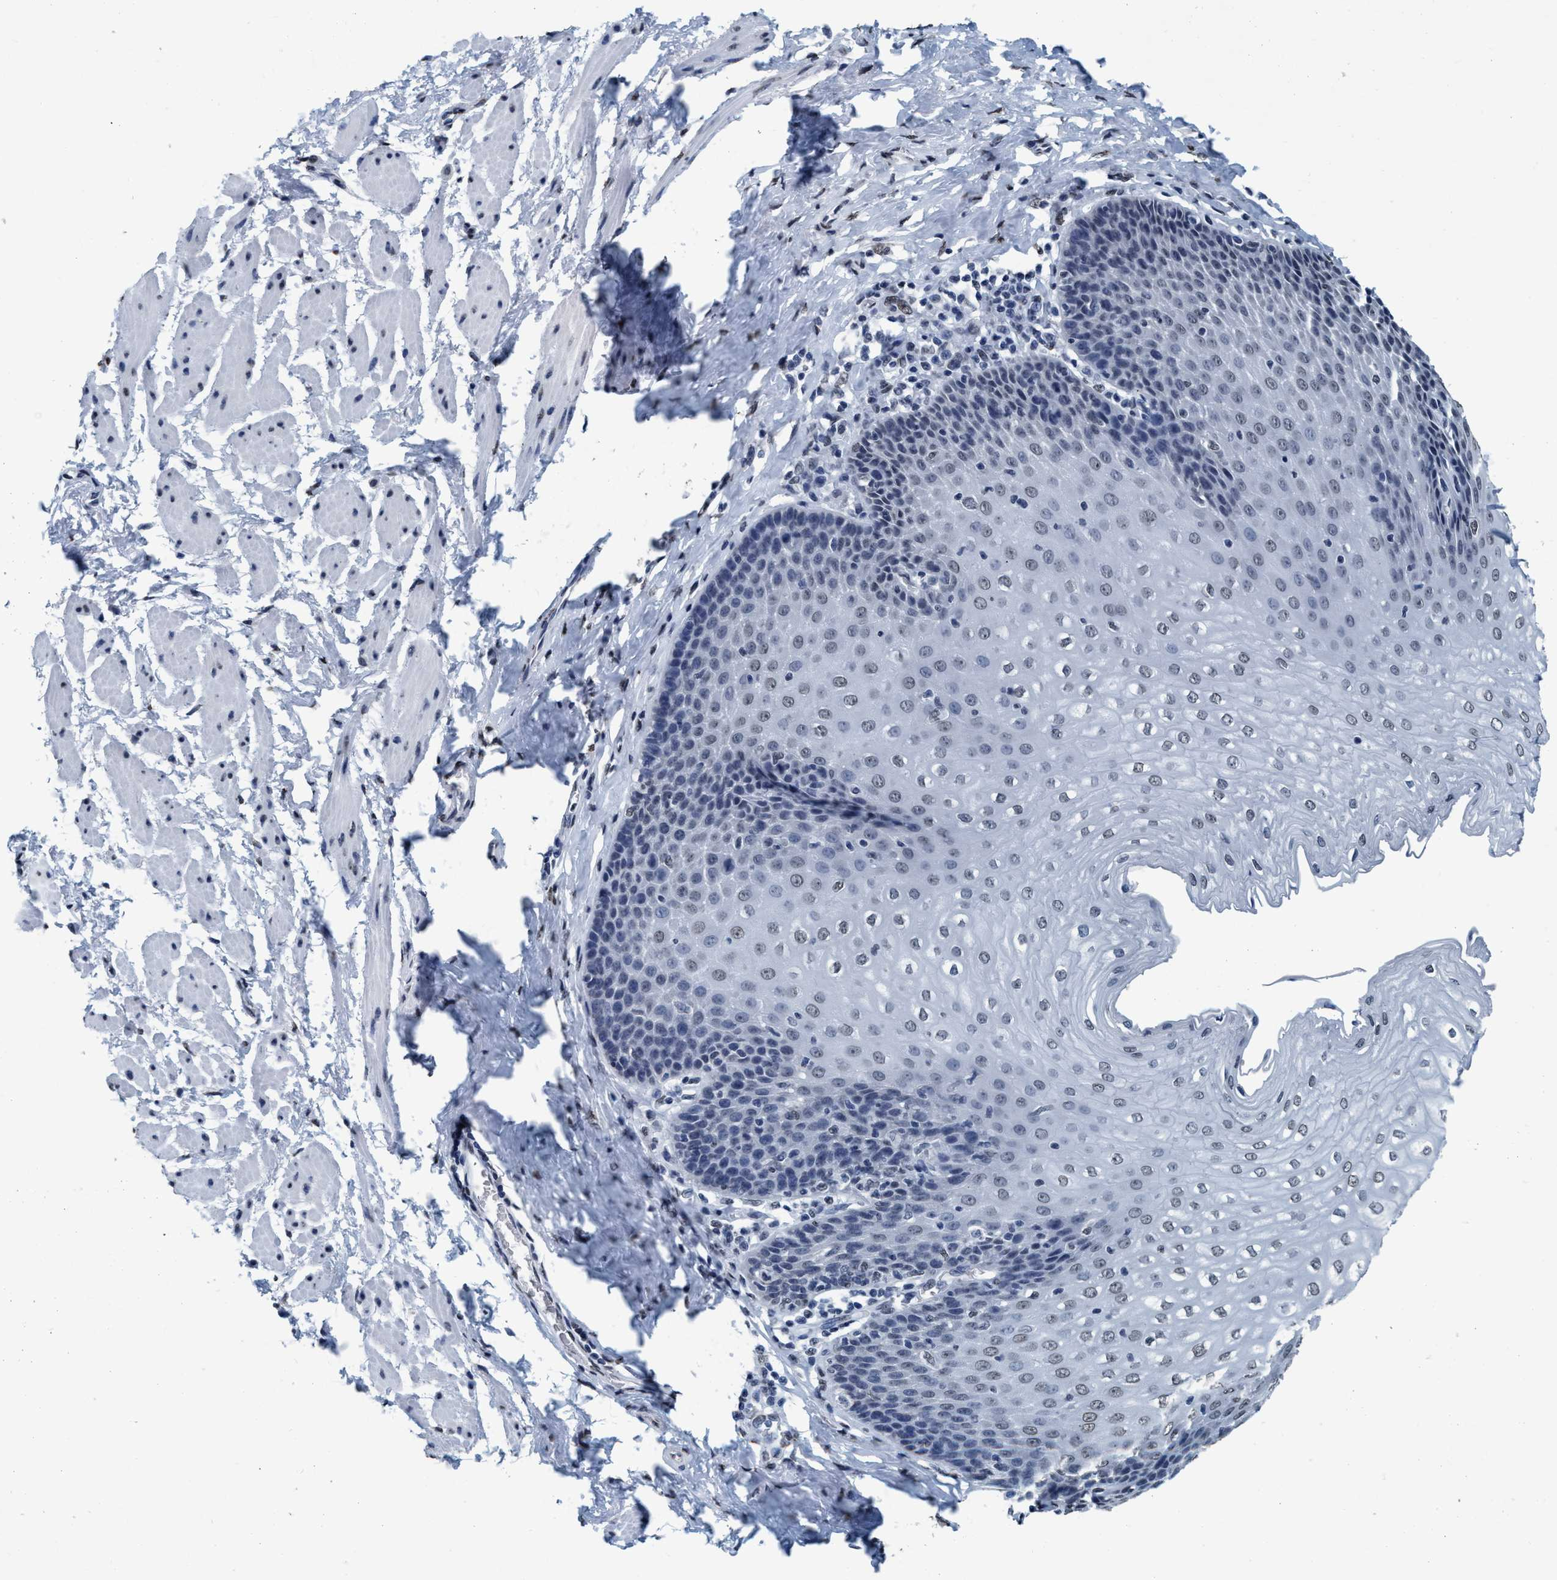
{"staining": {"intensity": "weak", "quantity": "<25%", "location": "nuclear"}, "tissue": "esophagus", "cell_type": "Squamous epithelial cells", "image_type": "normal", "snomed": [{"axis": "morphology", "description": "Normal tissue, NOS"}, {"axis": "topography", "description": "Esophagus"}], "caption": "An immunohistochemistry photomicrograph of normal esophagus is shown. There is no staining in squamous epithelial cells of esophagus.", "gene": "CCNE2", "patient": {"sex": "female", "age": 61}}